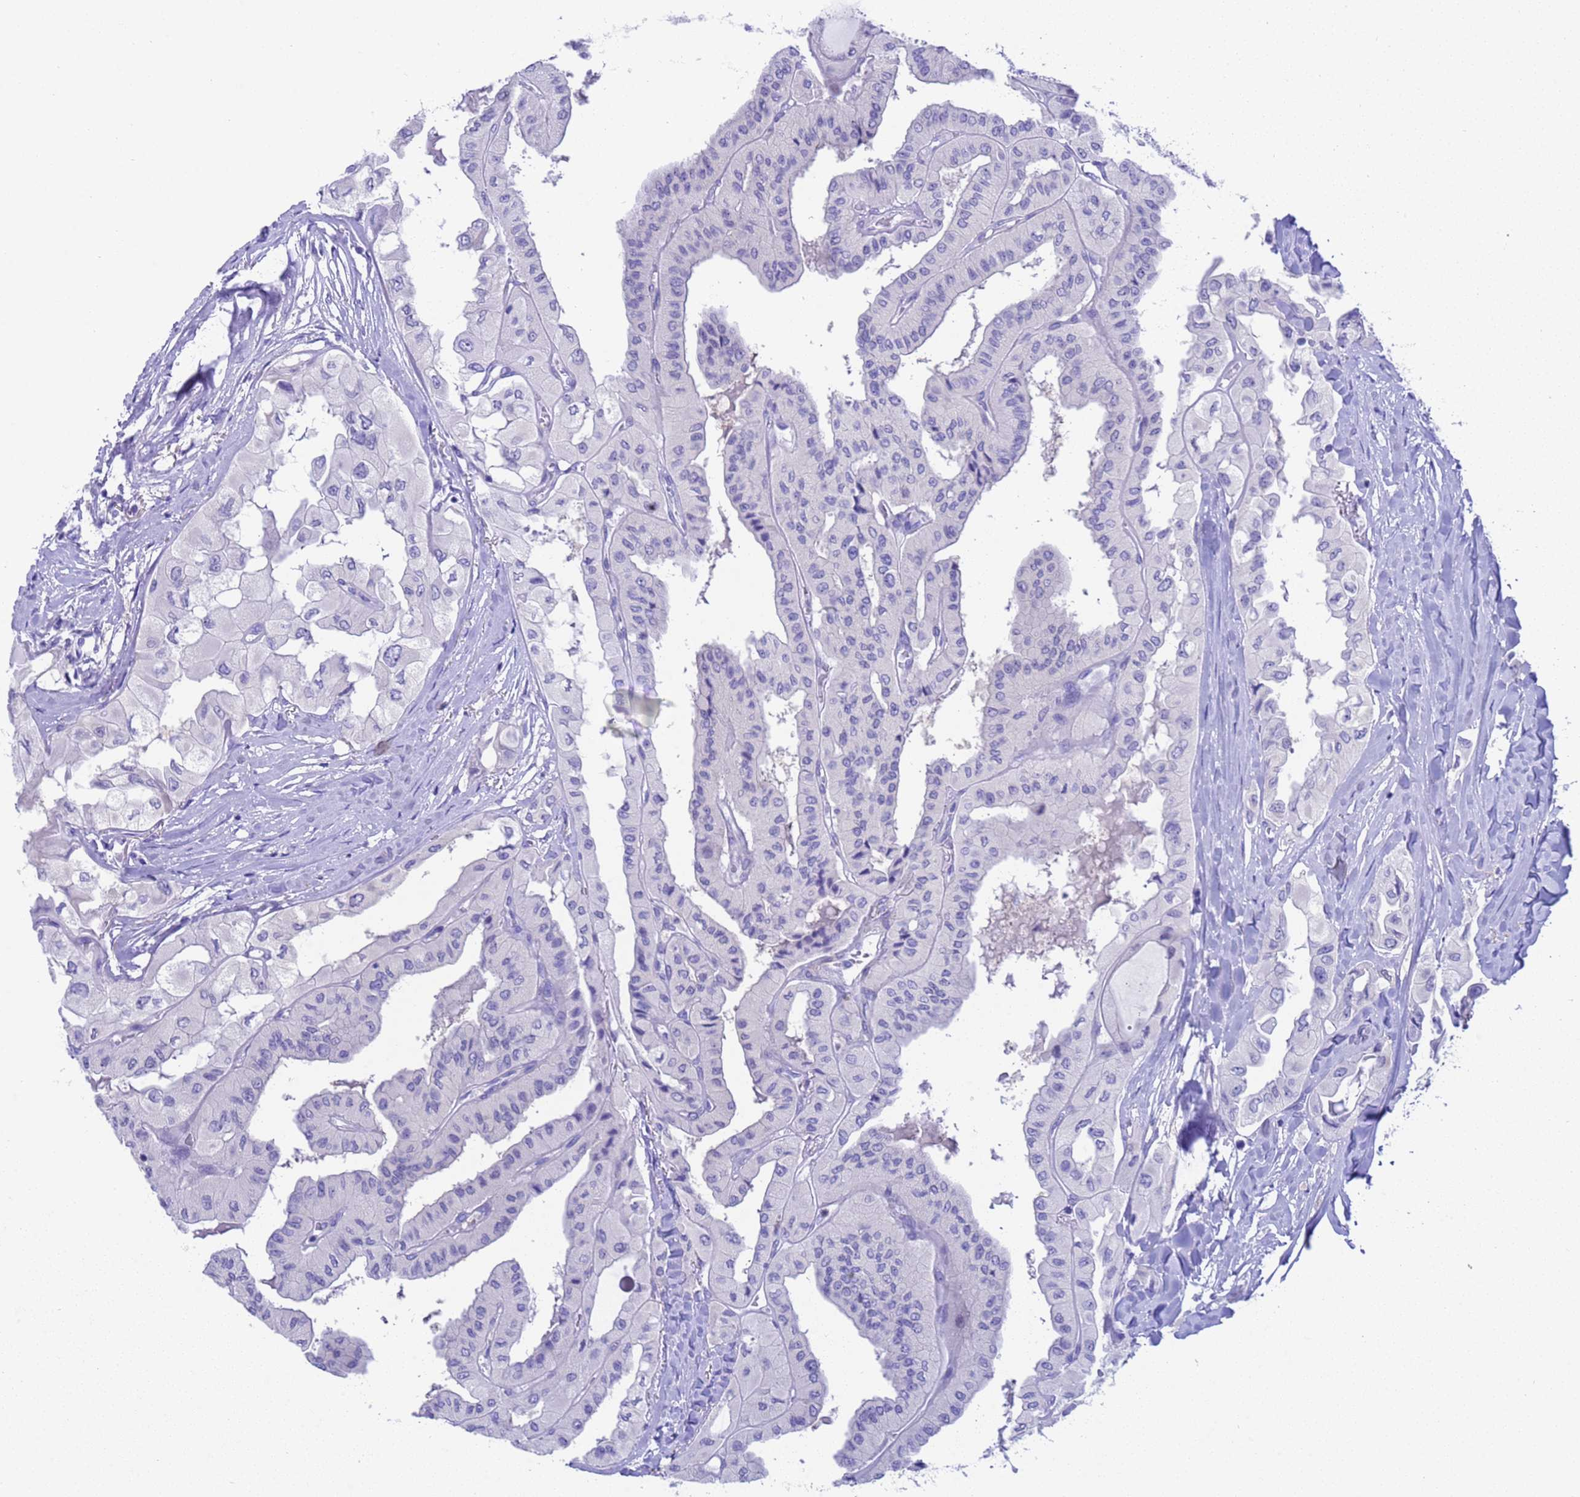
{"staining": {"intensity": "negative", "quantity": "none", "location": "none"}, "tissue": "thyroid cancer", "cell_type": "Tumor cells", "image_type": "cancer", "snomed": [{"axis": "morphology", "description": "Normal tissue, NOS"}, {"axis": "morphology", "description": "Papillary adenocarcinoma, NOS"}, {"axis": "topography", "description": "Thyroid gland"}], "caption": "Thyroid papillary adenocarcinoma was stained to show a protein in brown. There is no significant staining in tumor cells.", "gene": "USP38", "patient": {"sex": "female", "age": 59}}